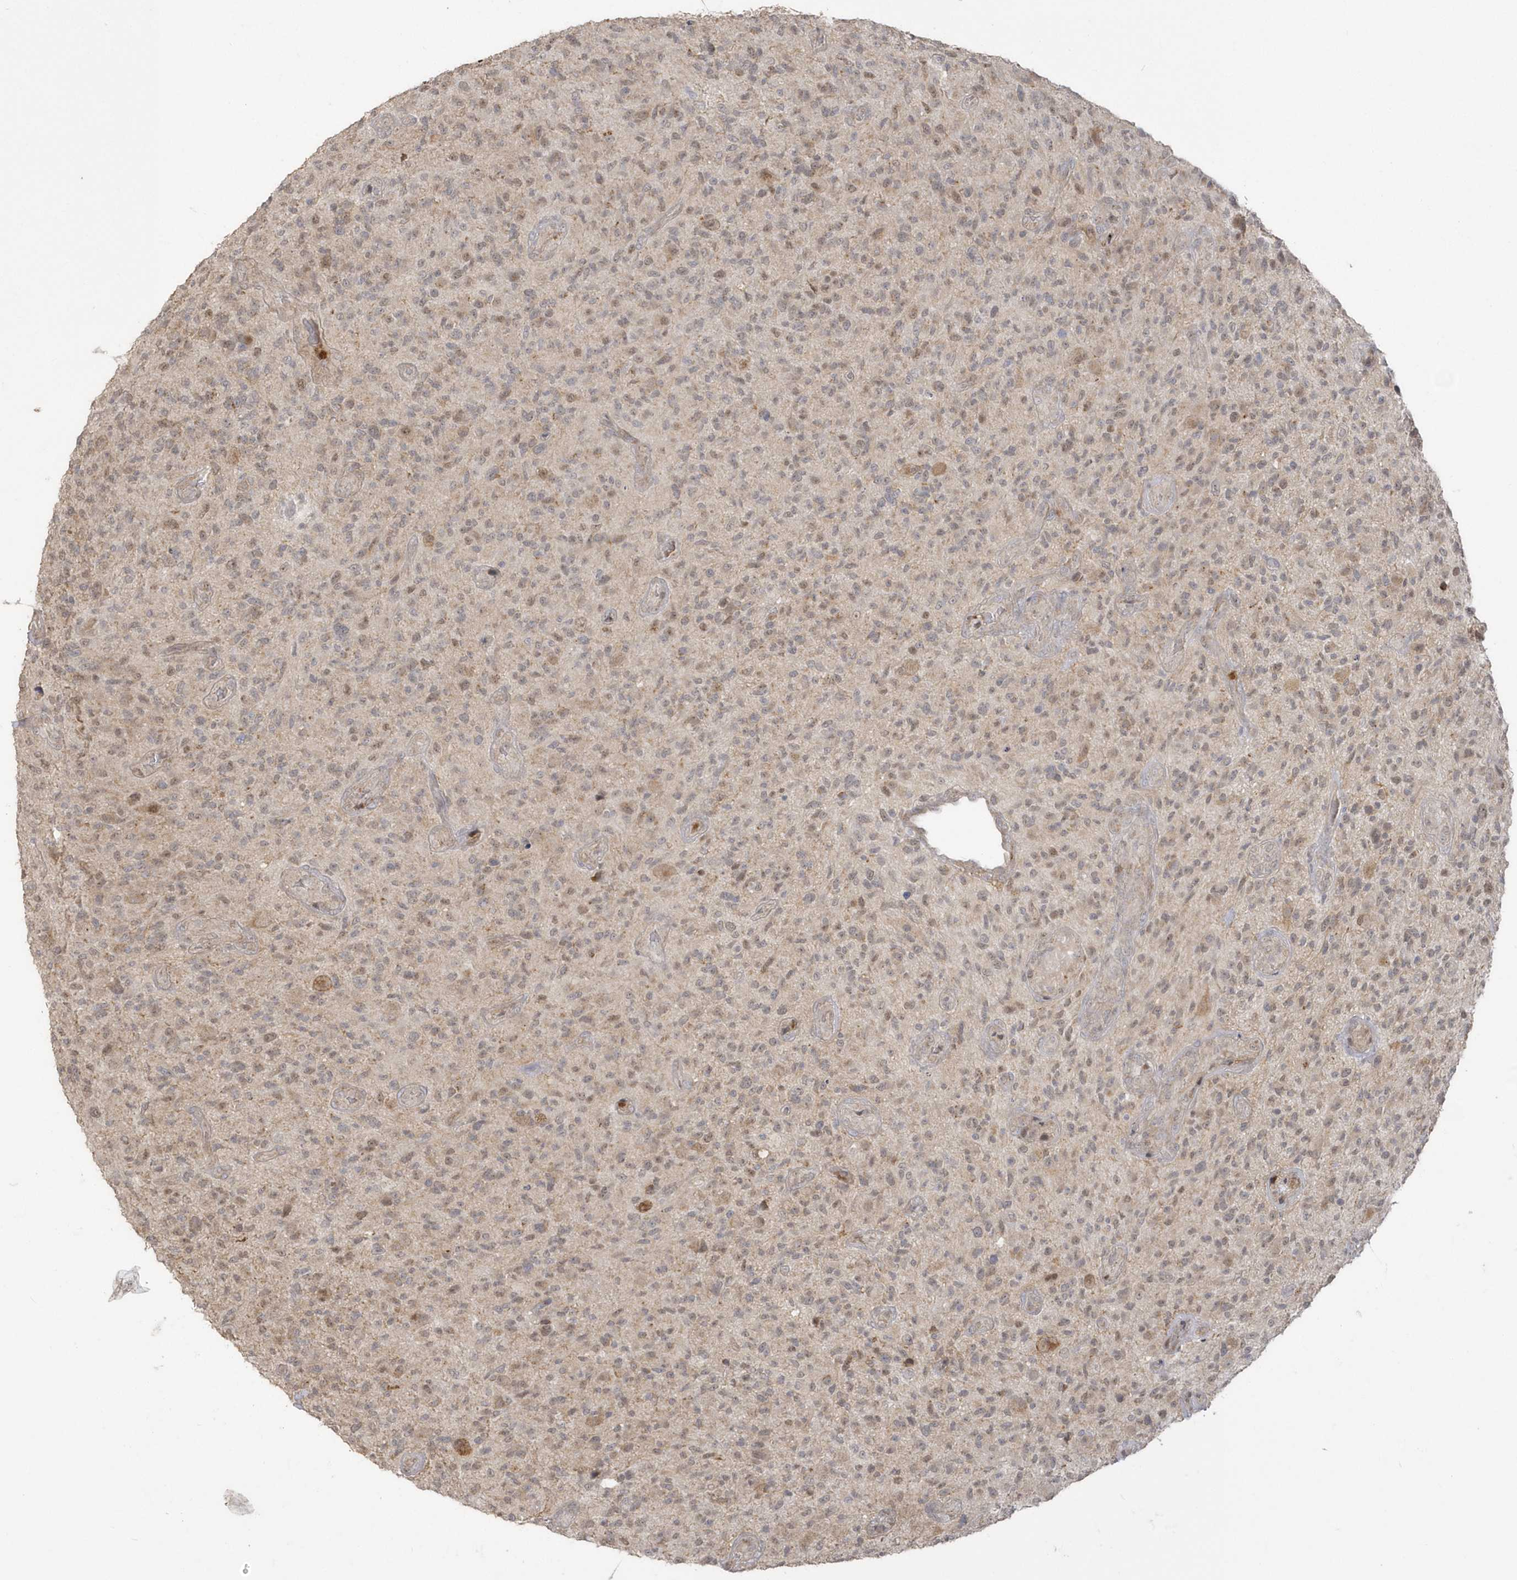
{"staining": {"intensity": "weak", "quantity": "25%-75%", "location": "nuclear"}, "tissue": "glioma", "cell_type": "Tumor cells", "image_type": "cancer", "snomed": [{"axis": "morphology", "description": "Glioma, malignant, High grade"}, {"axis": "topography", "description": "Brain"}], "caption": "DAB (3,3'-diaminobenzidine) immunohistochemical staining of human glioma displays weak nuclear protein positivity in about 25%-75% of tumor cells.", "gene": "NAF1", "patient": {"sex": "male", "age": 47}}